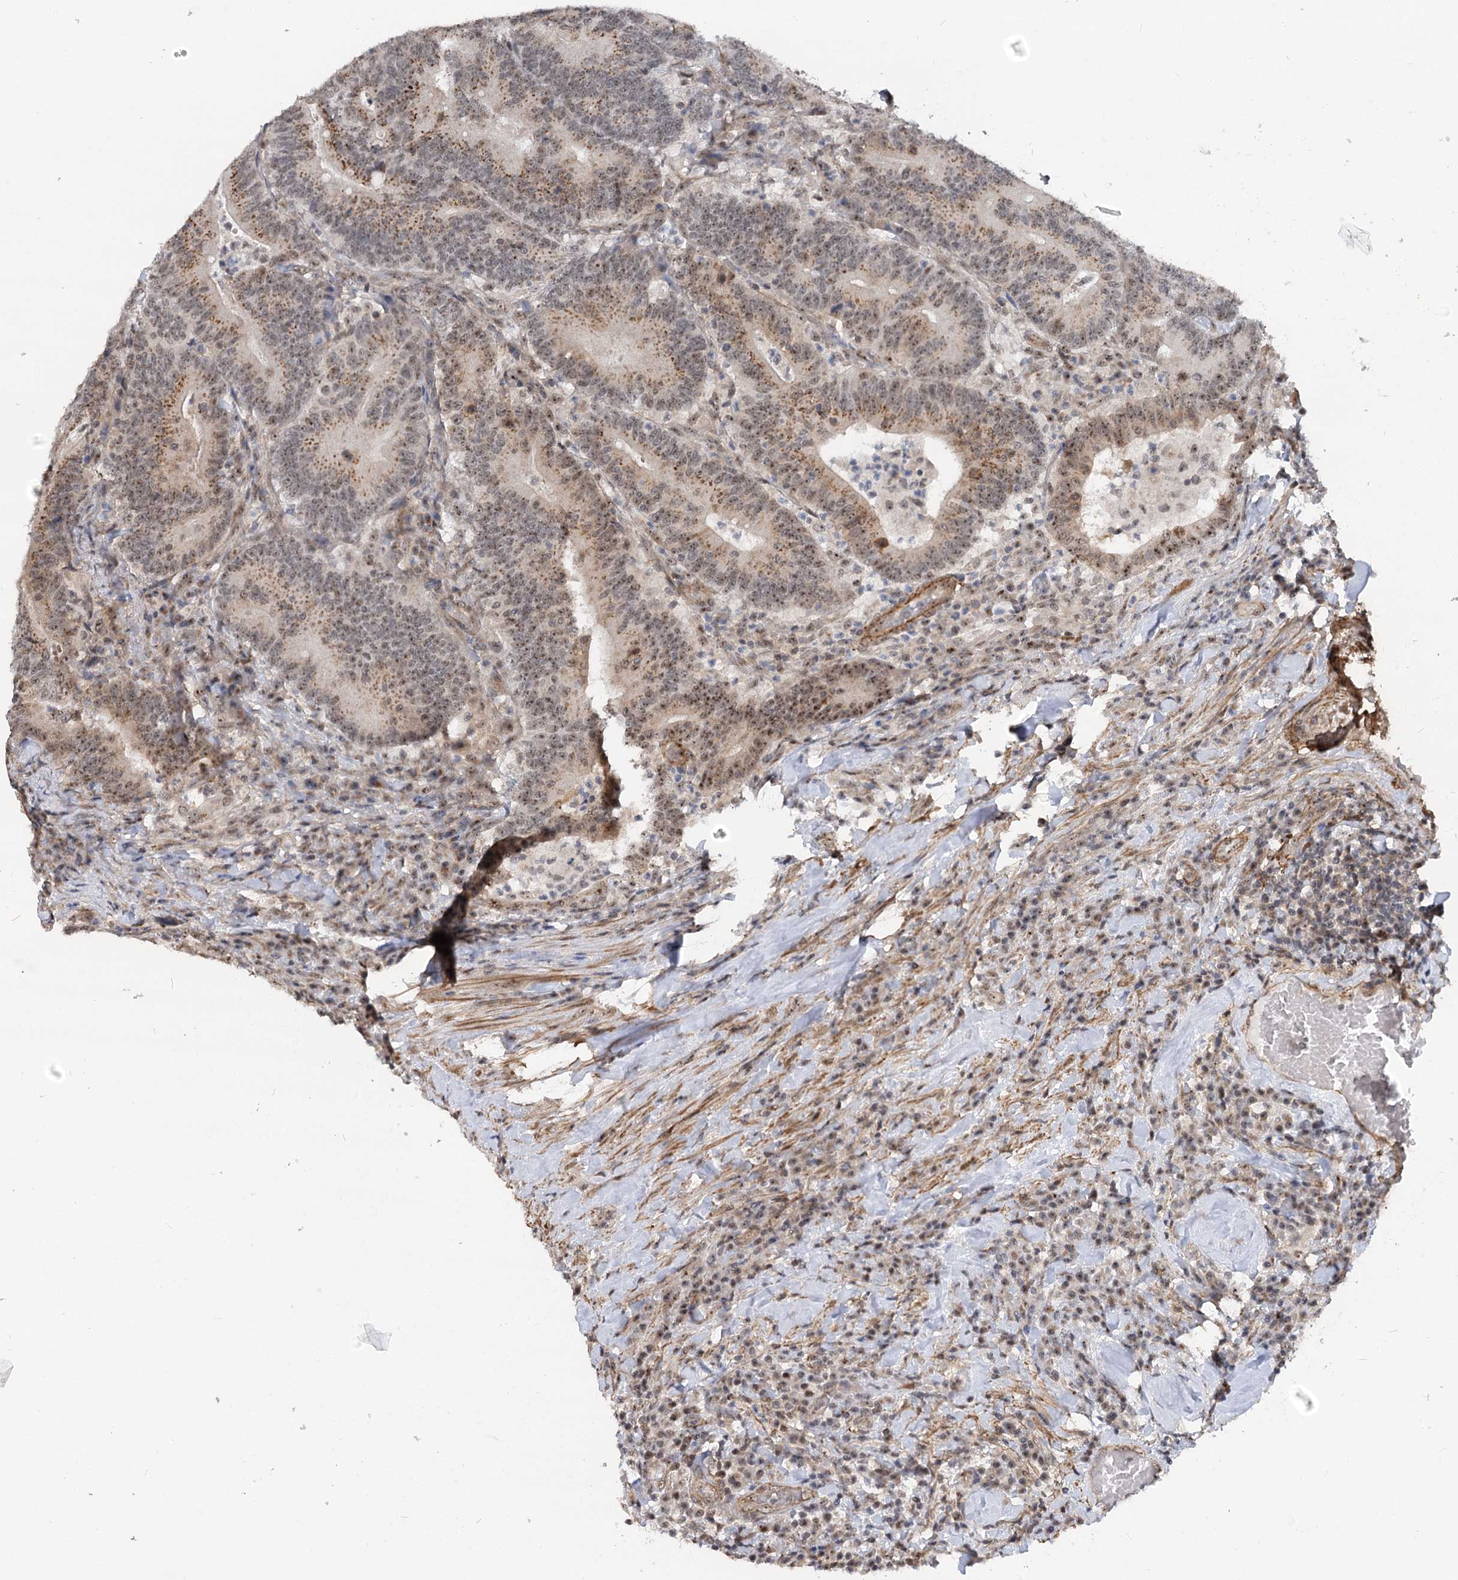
{"staining": {"intensity": "moderate", "quantity": ">75%", "location": "cytoplasmic/membranous,nuclear"}, "tissue": "colorectal cancer", "cell_type": "Tumor cells", "image_type": "cancer", "snomed": [{"axis": "morphology", "description": "Adenocarcinoma, NOS"}, {"axis": "topography", "description": "Colon"}], "caption": "A brown stain shows moderate cytoplasmic/membranous and nuclear expression of a protein in human colorectal cancer (adenocarcinoma) tumor cells.", "gene": "GNL3L", "patient": {"sex": "female", "age": 66}}